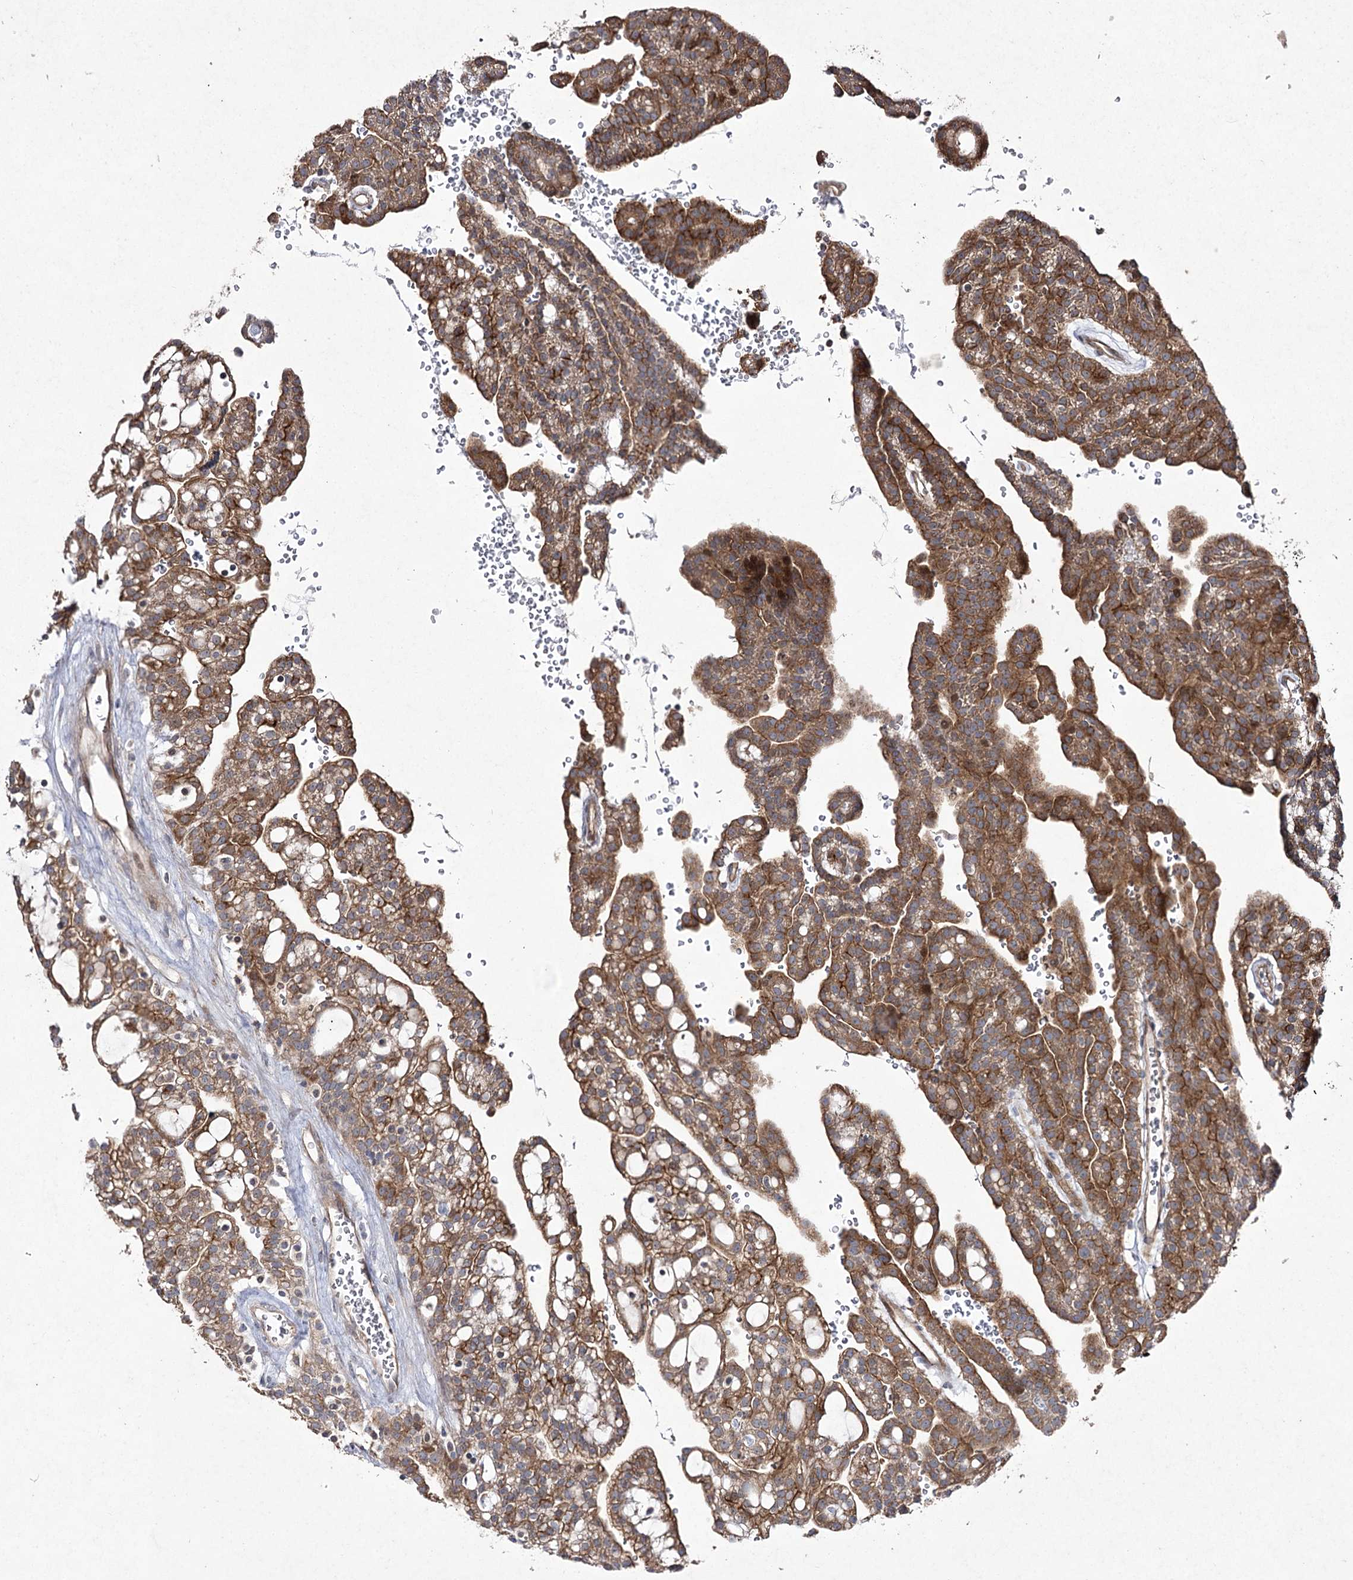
{"staining": {"intensity": "moderate", "quantity": ">75%", "location": "cytoplasmic/membranous"}, "tissue": "renal cancer", "cell_type": "Tumor cells", "image_type": "cancer", "snomed": [{"axis": "morphology", "description": "Adenocarcinoma, NOS"}, {"axis": "topography", "description": "Kidney"}], "caption": "Tumor cells exhibit medium levels of moderate cytoplasmic/membranous positivity in approximately >75% of cells in renal cancer (adenocarcinoma).", "gene": "FANCL", "patient": {"sex": "male", "age": 63}}